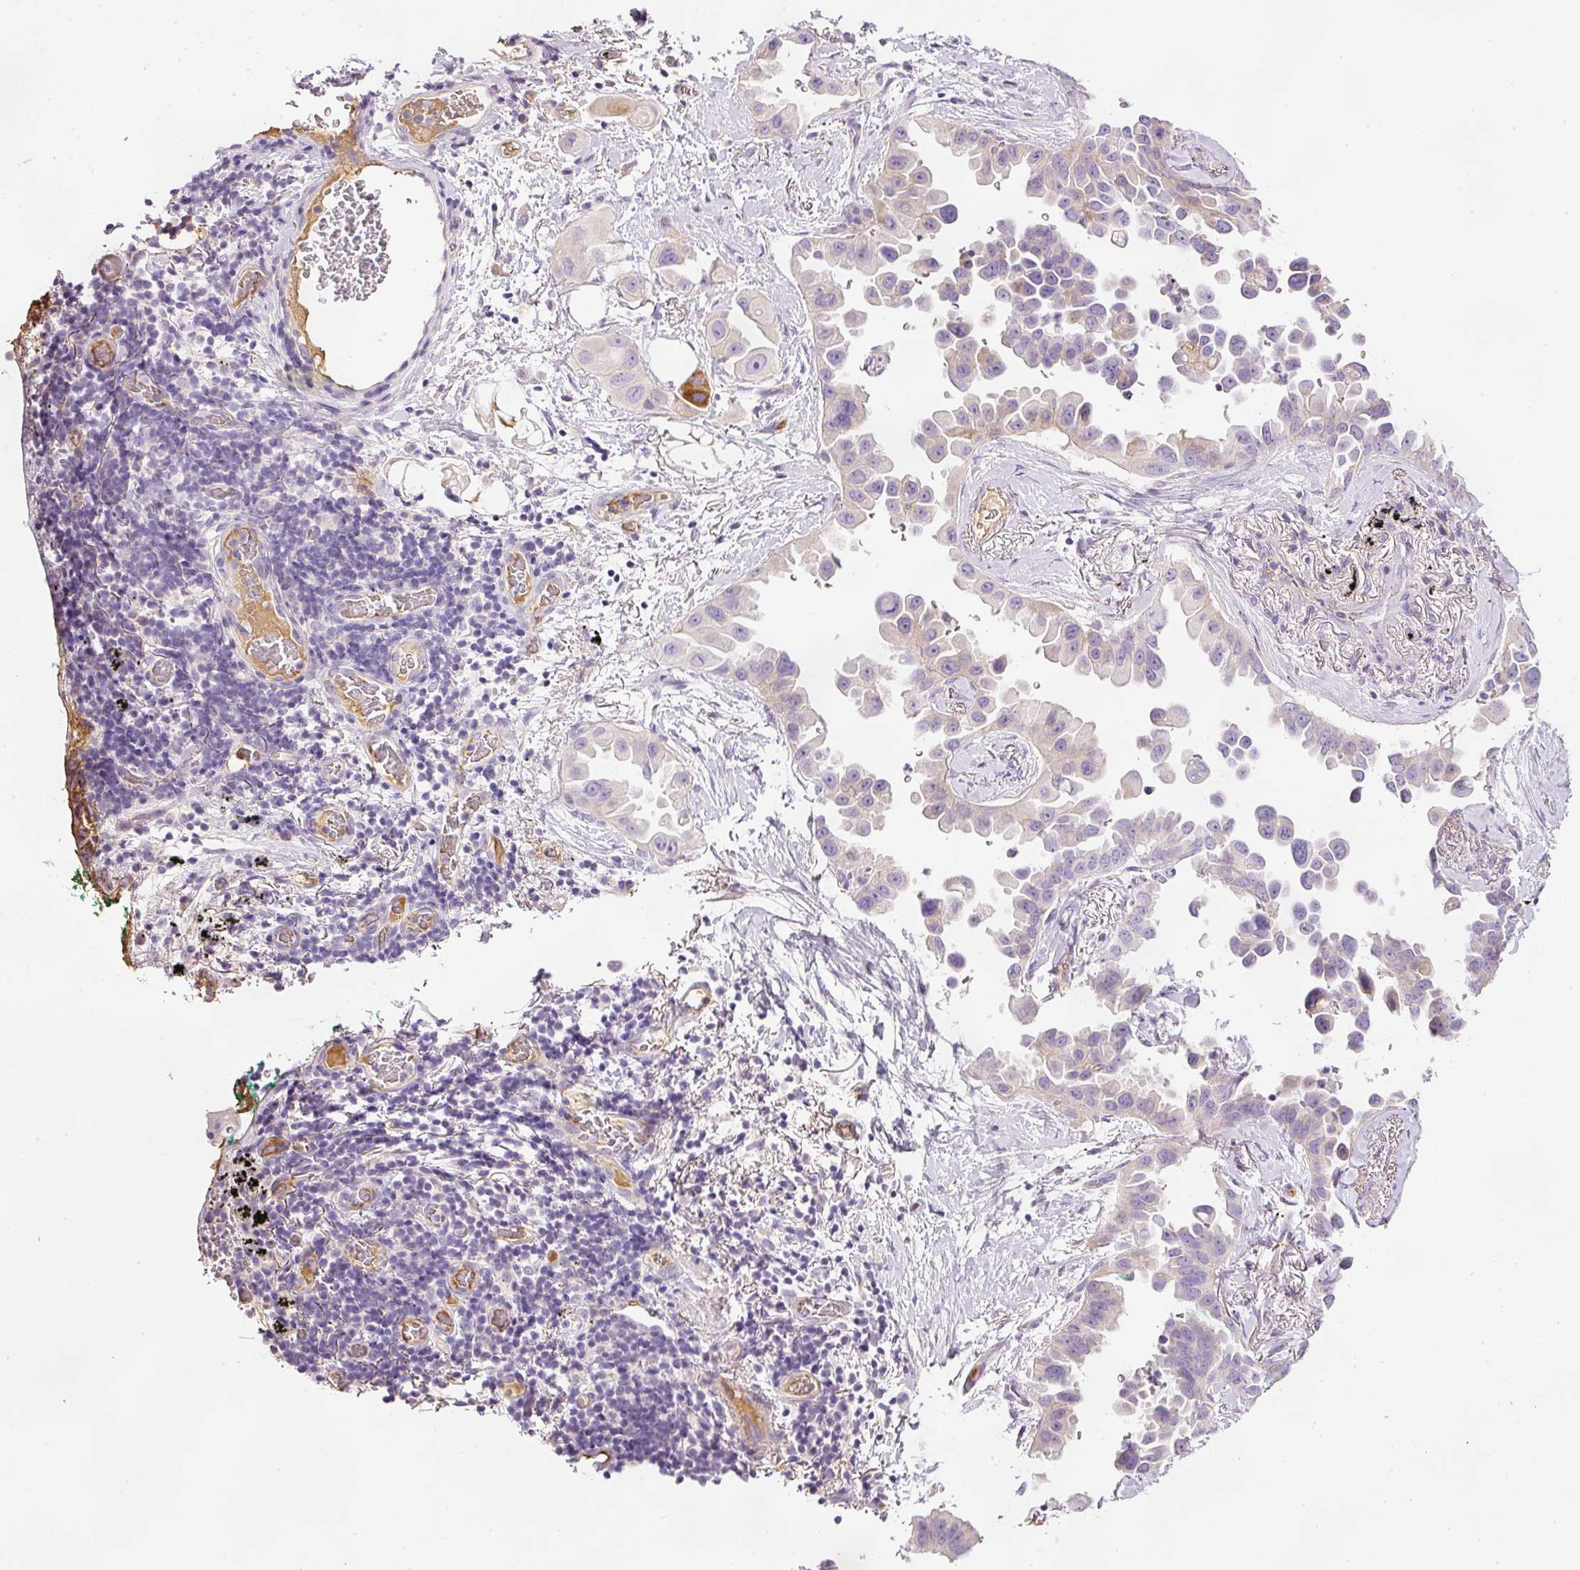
{"staining": {"intensity": "weak", "quantity": "<25%", "location": "cytoplasmic/membranous"}, "tissue": "lung cancer", "cell_type": "Tumor cells", "image_type": "cancer", "snomed": [{"axis": "morphology", "description": "Adenocarcinoma, NOS"}, {"axis": "topography", "description": "Lung"}], "caption": "An immunohistochemistry image of adenocarcinoma (lung) is shown. There is no staining in tumor cells of adenocarcinoma (lung).", "gene": "KPNA5", "patient": {"sex": "female", "age": 67}}